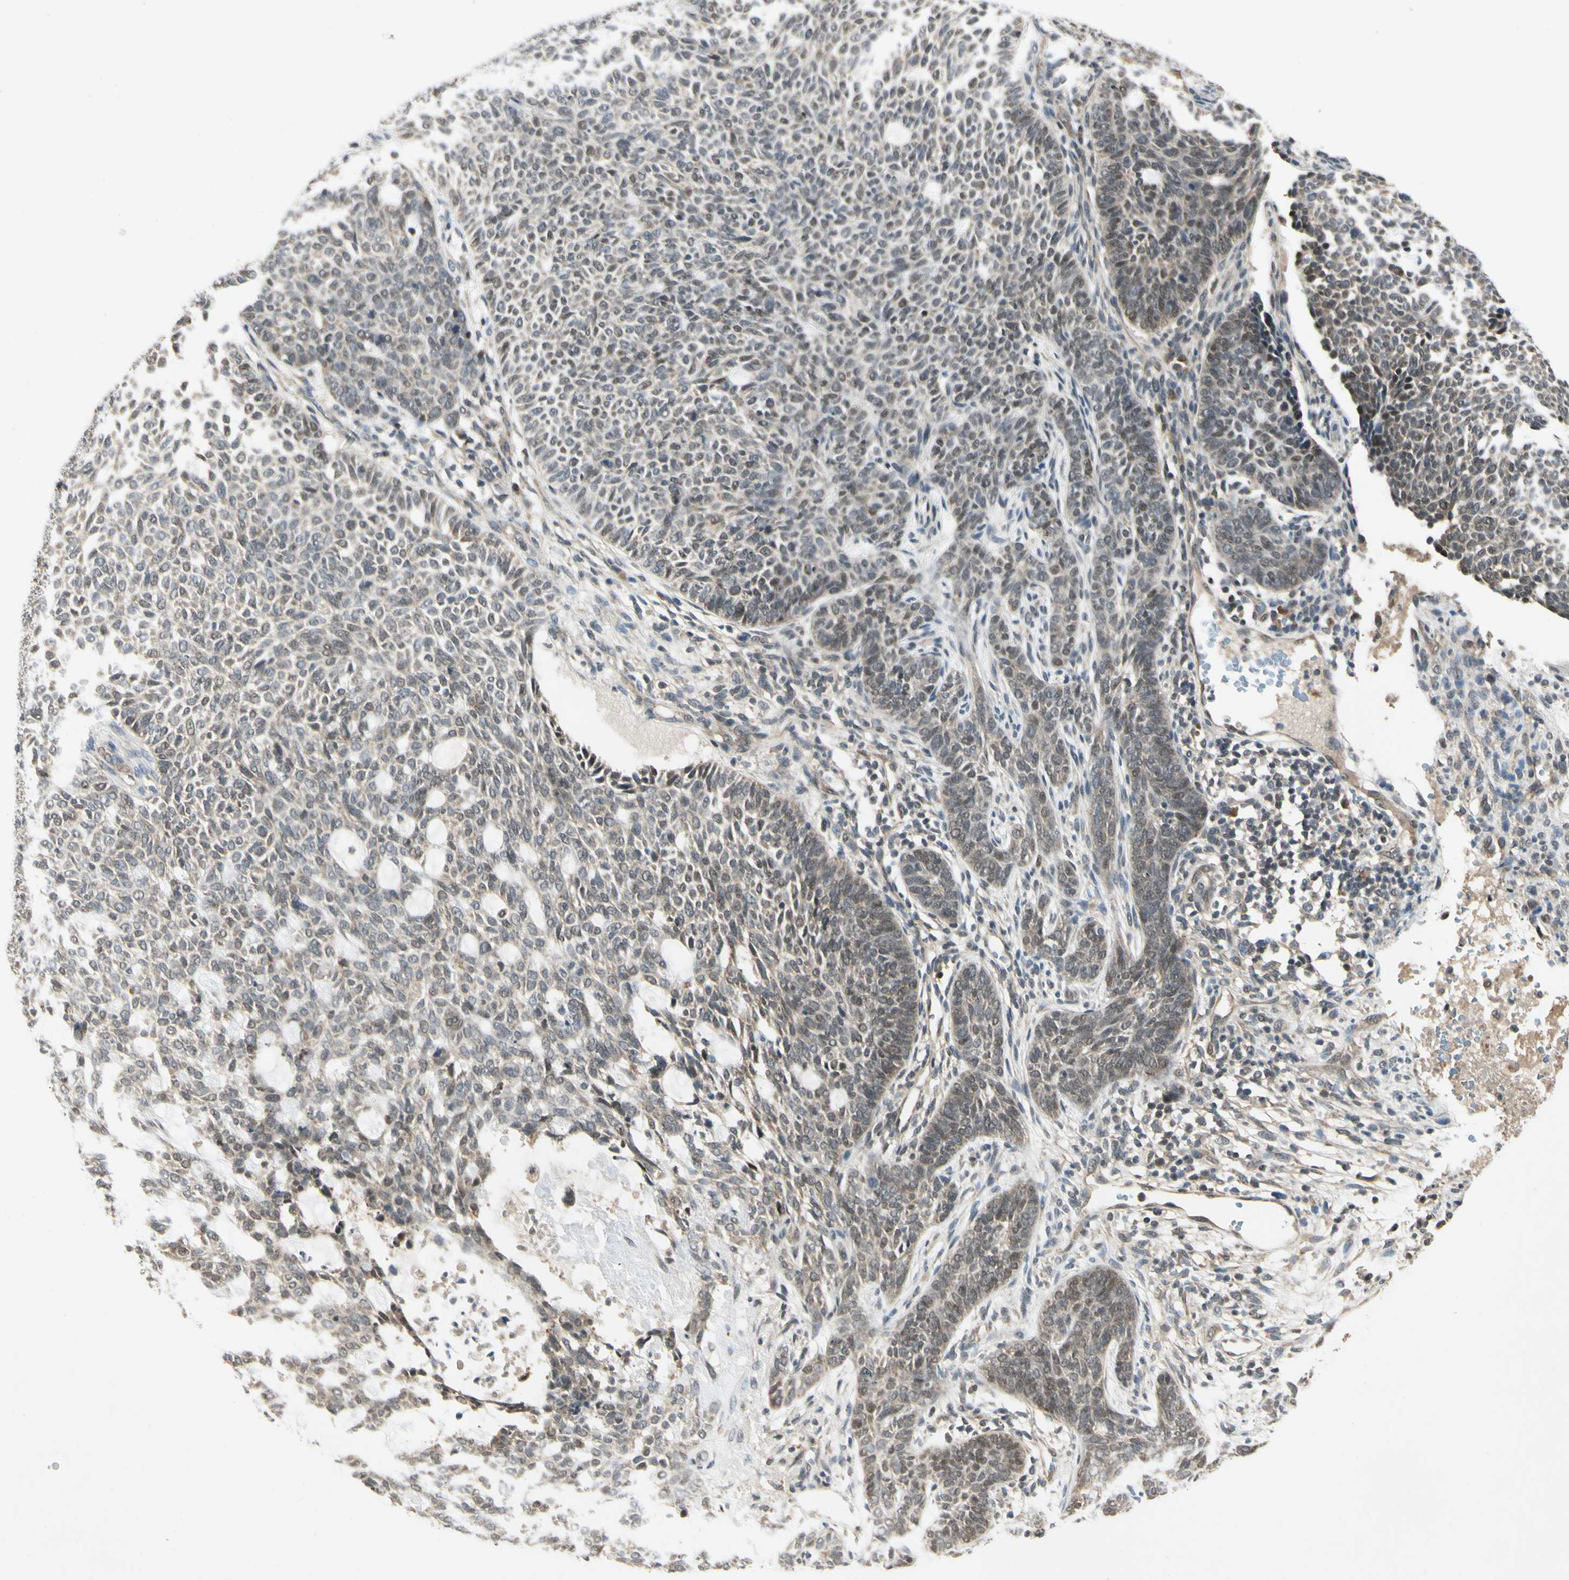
{"staining": {"intensity": "weak", "quantity": "25%-75%", "location": "nuclear"}, "tissue": "skin cancer", "cell_type": "Tumor cells", "image_type": "cancer", "snomed": [{"axis": "morphology", "description": "Basal cell carcinoma"}, {"axis": "topography", "description": "Skin"}], "caption": "An immunohistochemistry (IHC) histopathology image of neoplastic tissue is shown. Protein staining in brown highlights weak nuclear positivity in skin cancer within tumor cells.", "gene": "PSMD5", "patient": {"sex": "male", "age": 87}}